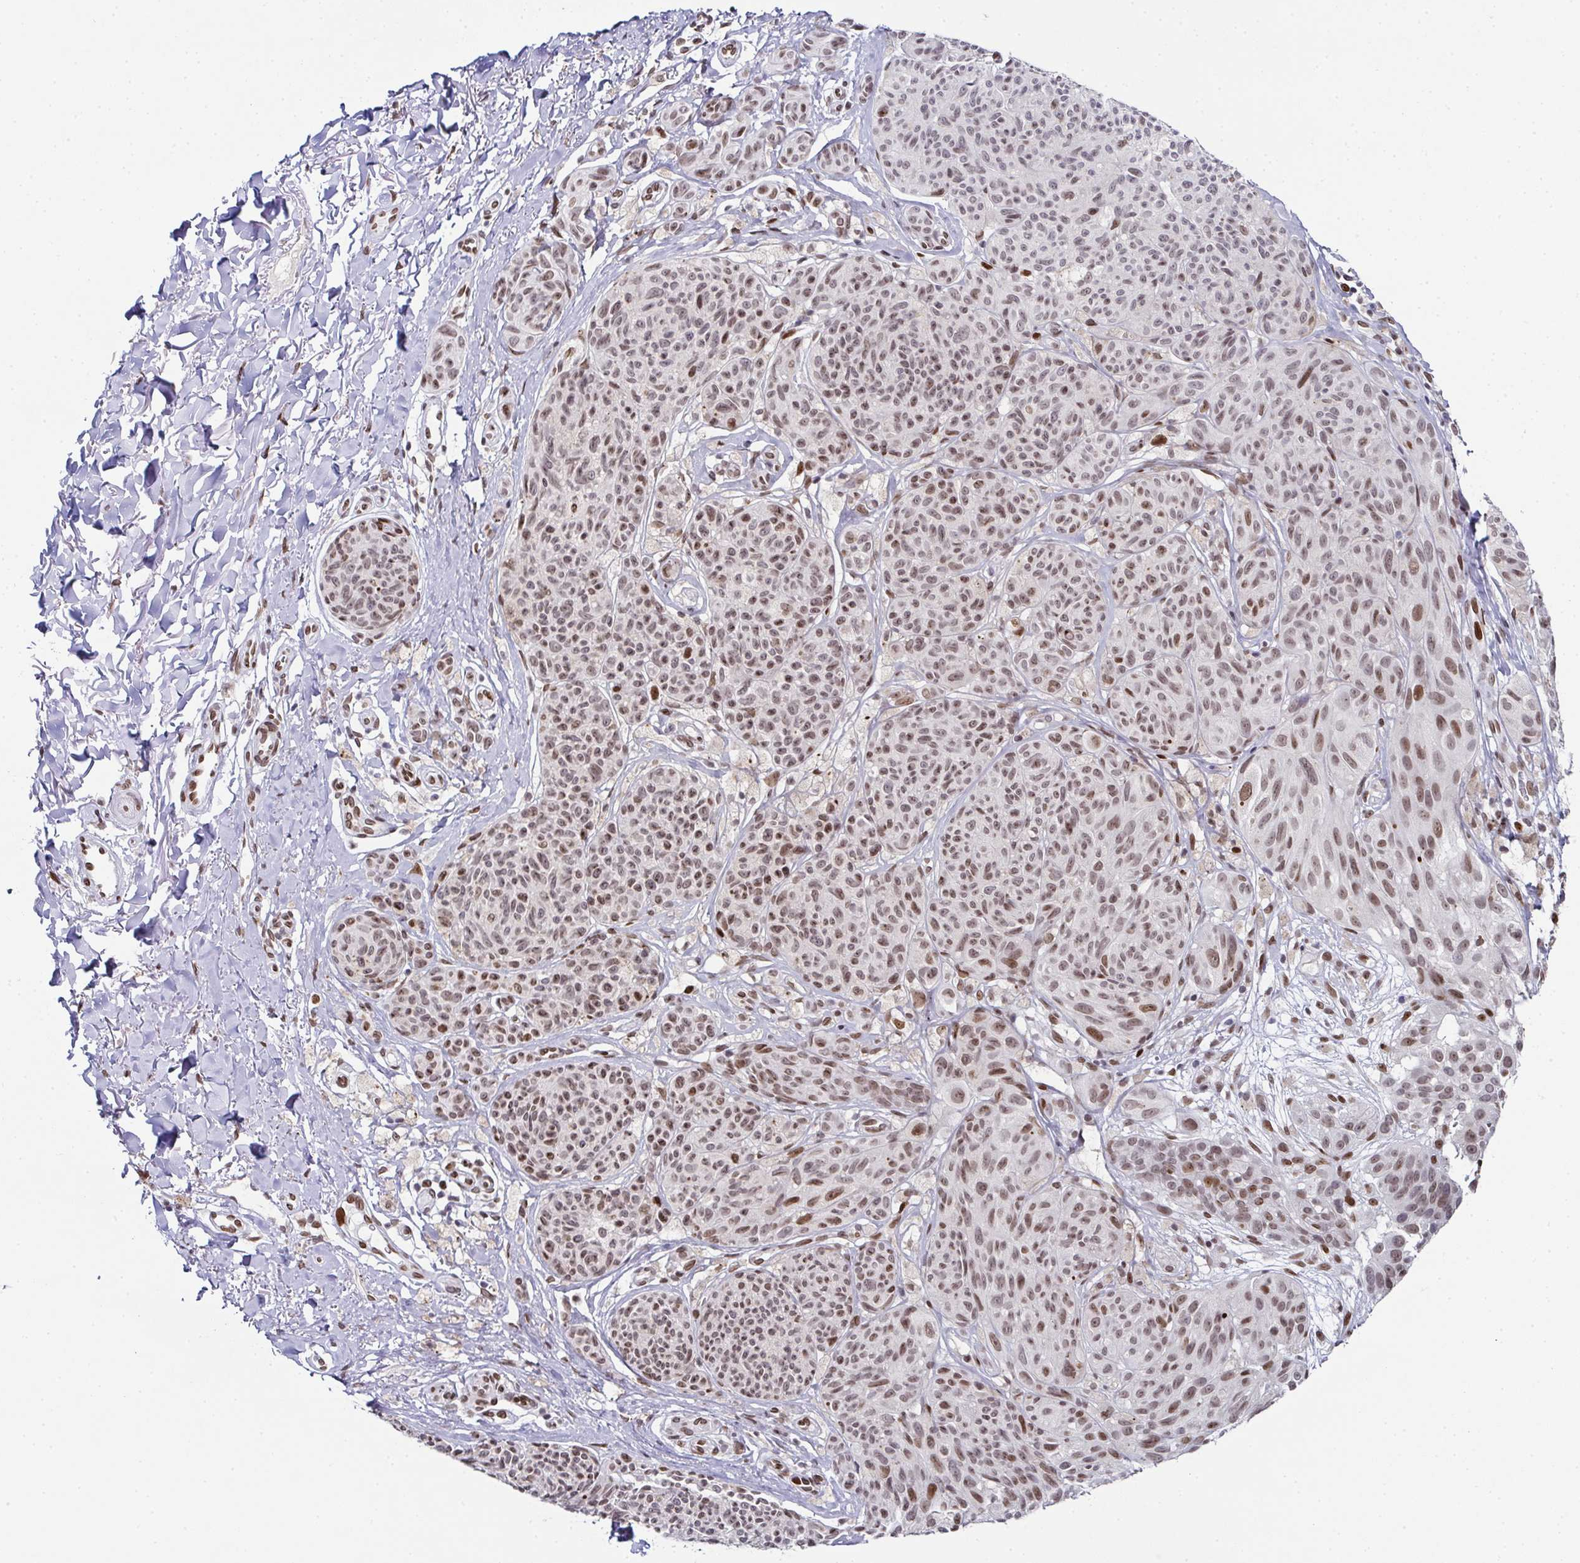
{"staining": {"intensity": "moderate", "quantity": ">75%", "location": "nuclear"}, "tissue": "melanoma", "cell_type": "Tumor cells", "image_type": "cancer", "snomed": [{"axis": "morphology", "description": "Malignant melanoma, NOS"}, {"axis": "topography", "description": "Skin"}], "caption": "This histopathology image demonstrates malignant melanoma stained with immunohistochemistry to label a protein in brown. The nuclear of tumor cells show moderate positivity for the protein. Nuclei are counter-stained blue.", "gene": "RB1", "patient": {"sex": "female", "age": 87}}